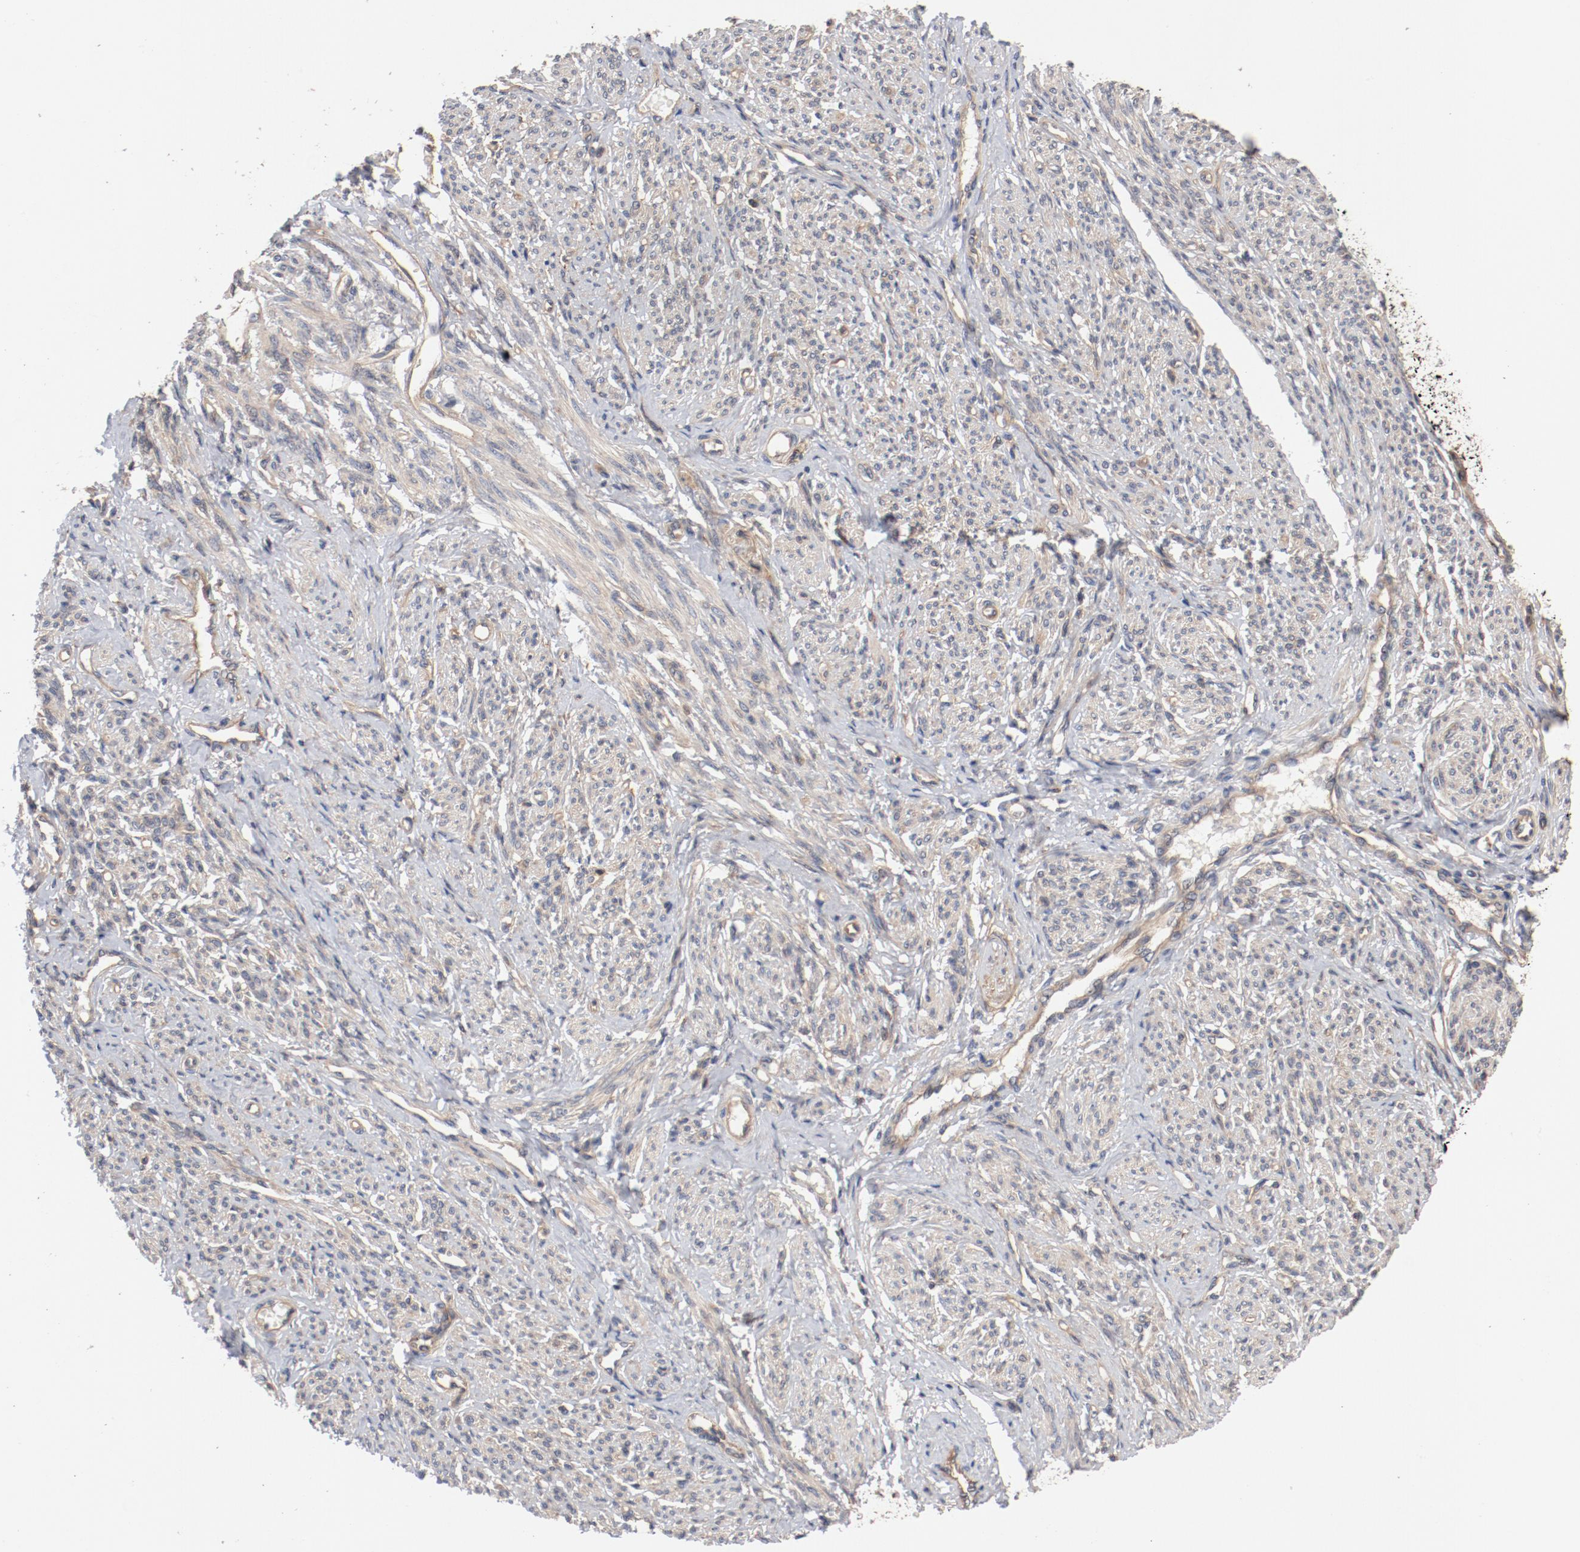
{"staining": {"intensity": "weak", "quantity": ">75%", "location": "cytoplasmic/membranous"}, "tissue": "smooth muscle", "cell_type": "Smooth muscle cells", "image_type": "normal", "snomed": [{"axis": "morphology", "description": "Normal tissue, NOS"}, {"axis": "topography", "description": "Smooth muscle"}], "caption": "This is a photomicrograph of immunohistochemistry staining of unremarkable smooth muscle, which shows weak positivity in the cytoplasmic/membranous of smooth muscle cells.", "gene": "PITPNM2", "patient": {"sex": "female", "age": 65}}